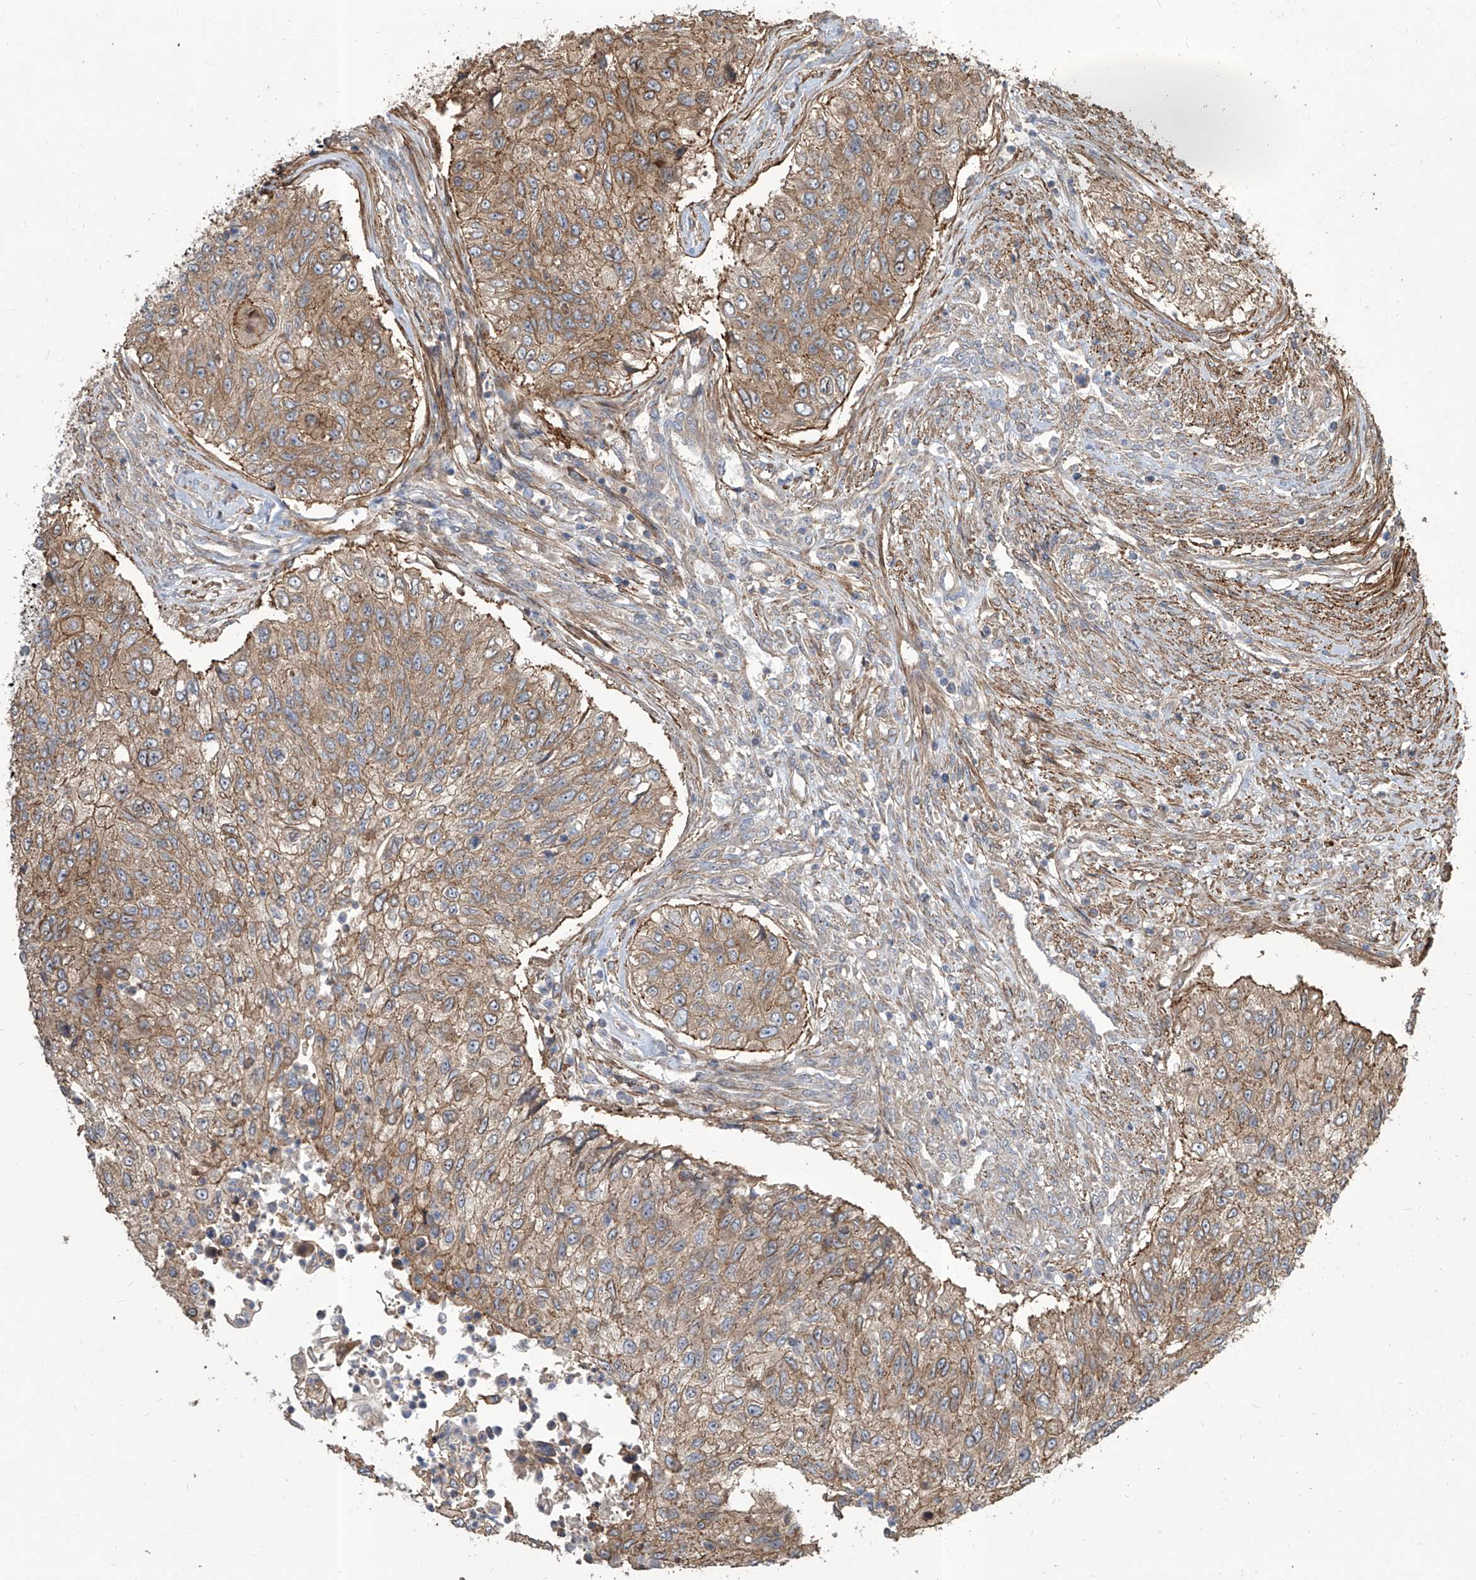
{"staining": {"intensity": "moderate", "quantity": ">75%", "location": "cytoplasmic/membranous"}, "tissue": "urothelial cancer", "cell_type": "Tumor cells", "image_type": "cancer", "snomed": [{"axis": "morphology", "description": "Urothelial carcinoma, High grade"}, {"axis": "topography", "description": "Urinary bladder"}], "caption": "High-grade urothelial carcinoma tissue exhibits moderate cytoplasmic/membranous staining in approximately >75% of tumor cells The protein of interest is shown in brown color, while the nuclei are stained blue.", "gene": "FAM83B", "patient": {"sex": "female", "age": 60}}